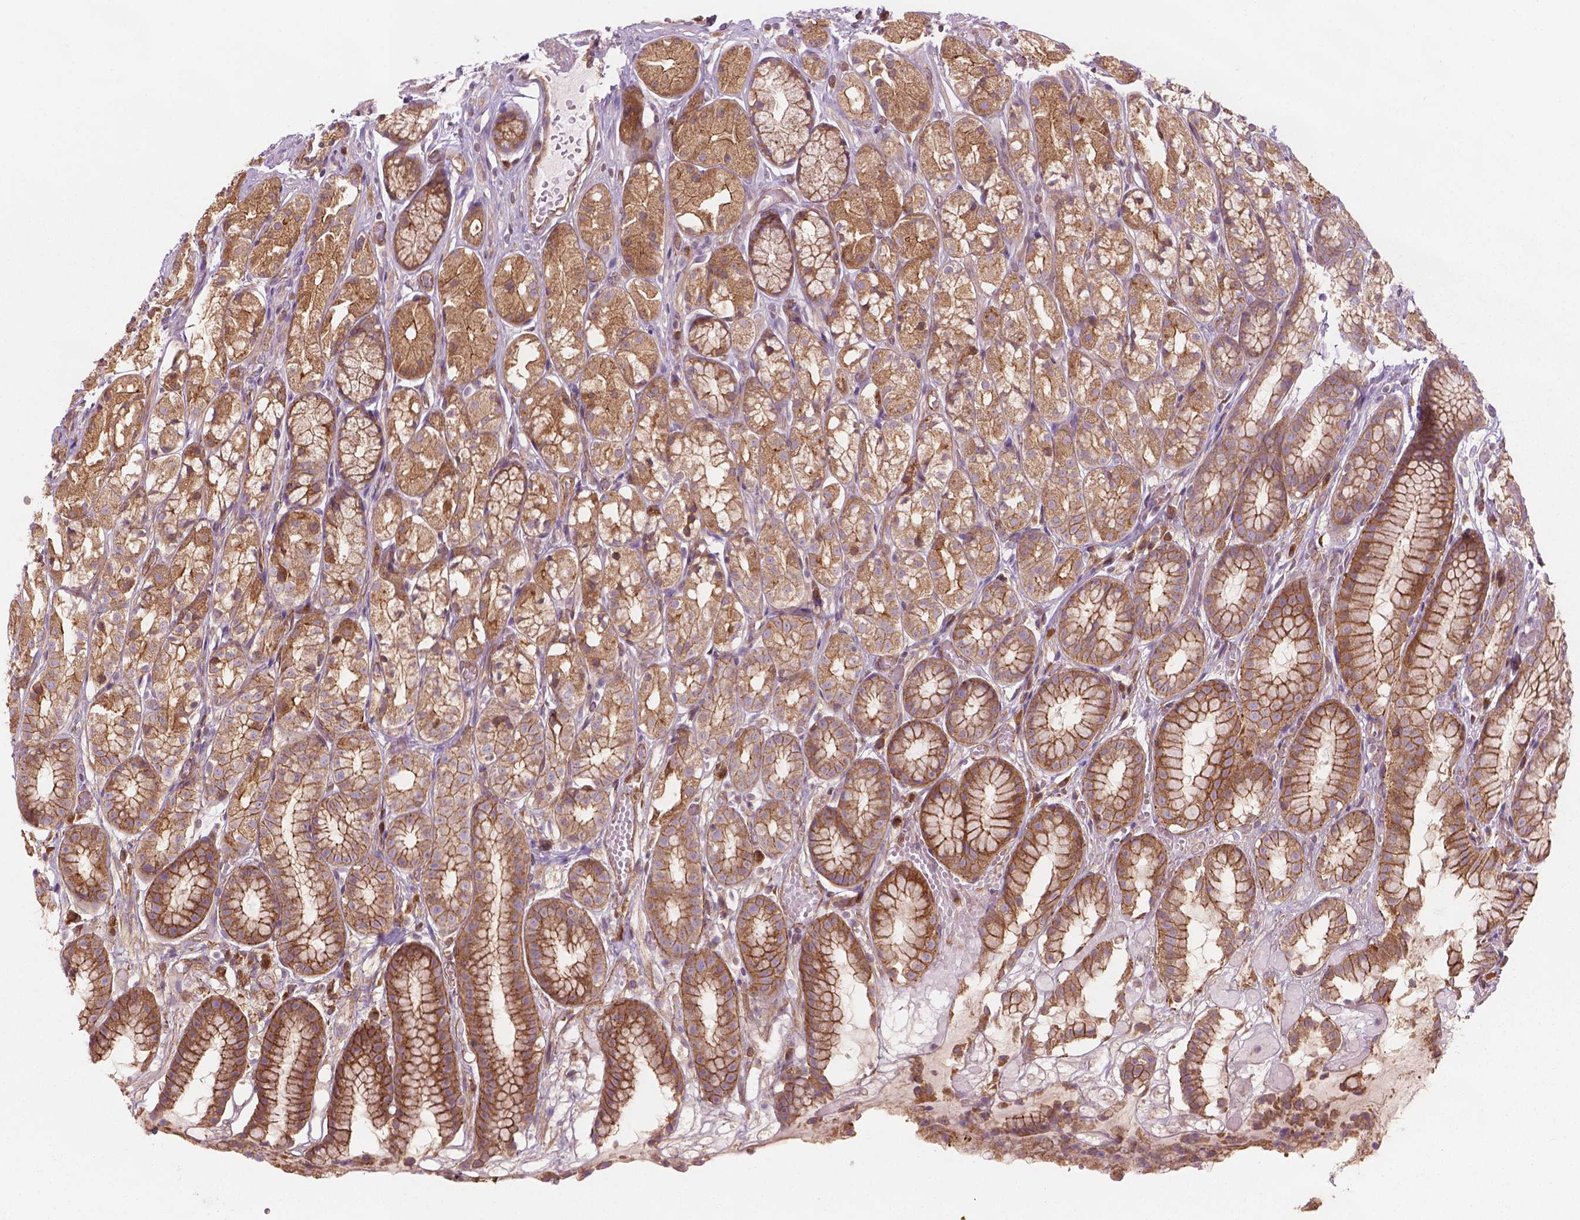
{"staining": {"intensity": "moderate", "quantity": ">75%", "location": "cytoplasmic/membranous"}, "tissue": "stomach", "cell_type": "Glandular cells", "image_type": "normal", "snomed": [{"axis": "morphology", "description": "Normal tissue, NOS"}, {"axis": "topography", "description": "Stomach"}], "caption": "The photomicrograph shows immunohistochemical staining of unremarkable stomach. There is moderate cytoplasmic/membranous positivity is present in approximately >75% of glandular cells.", "gene": "SURF4", "patient": {"sex": "male", "age": 70}}